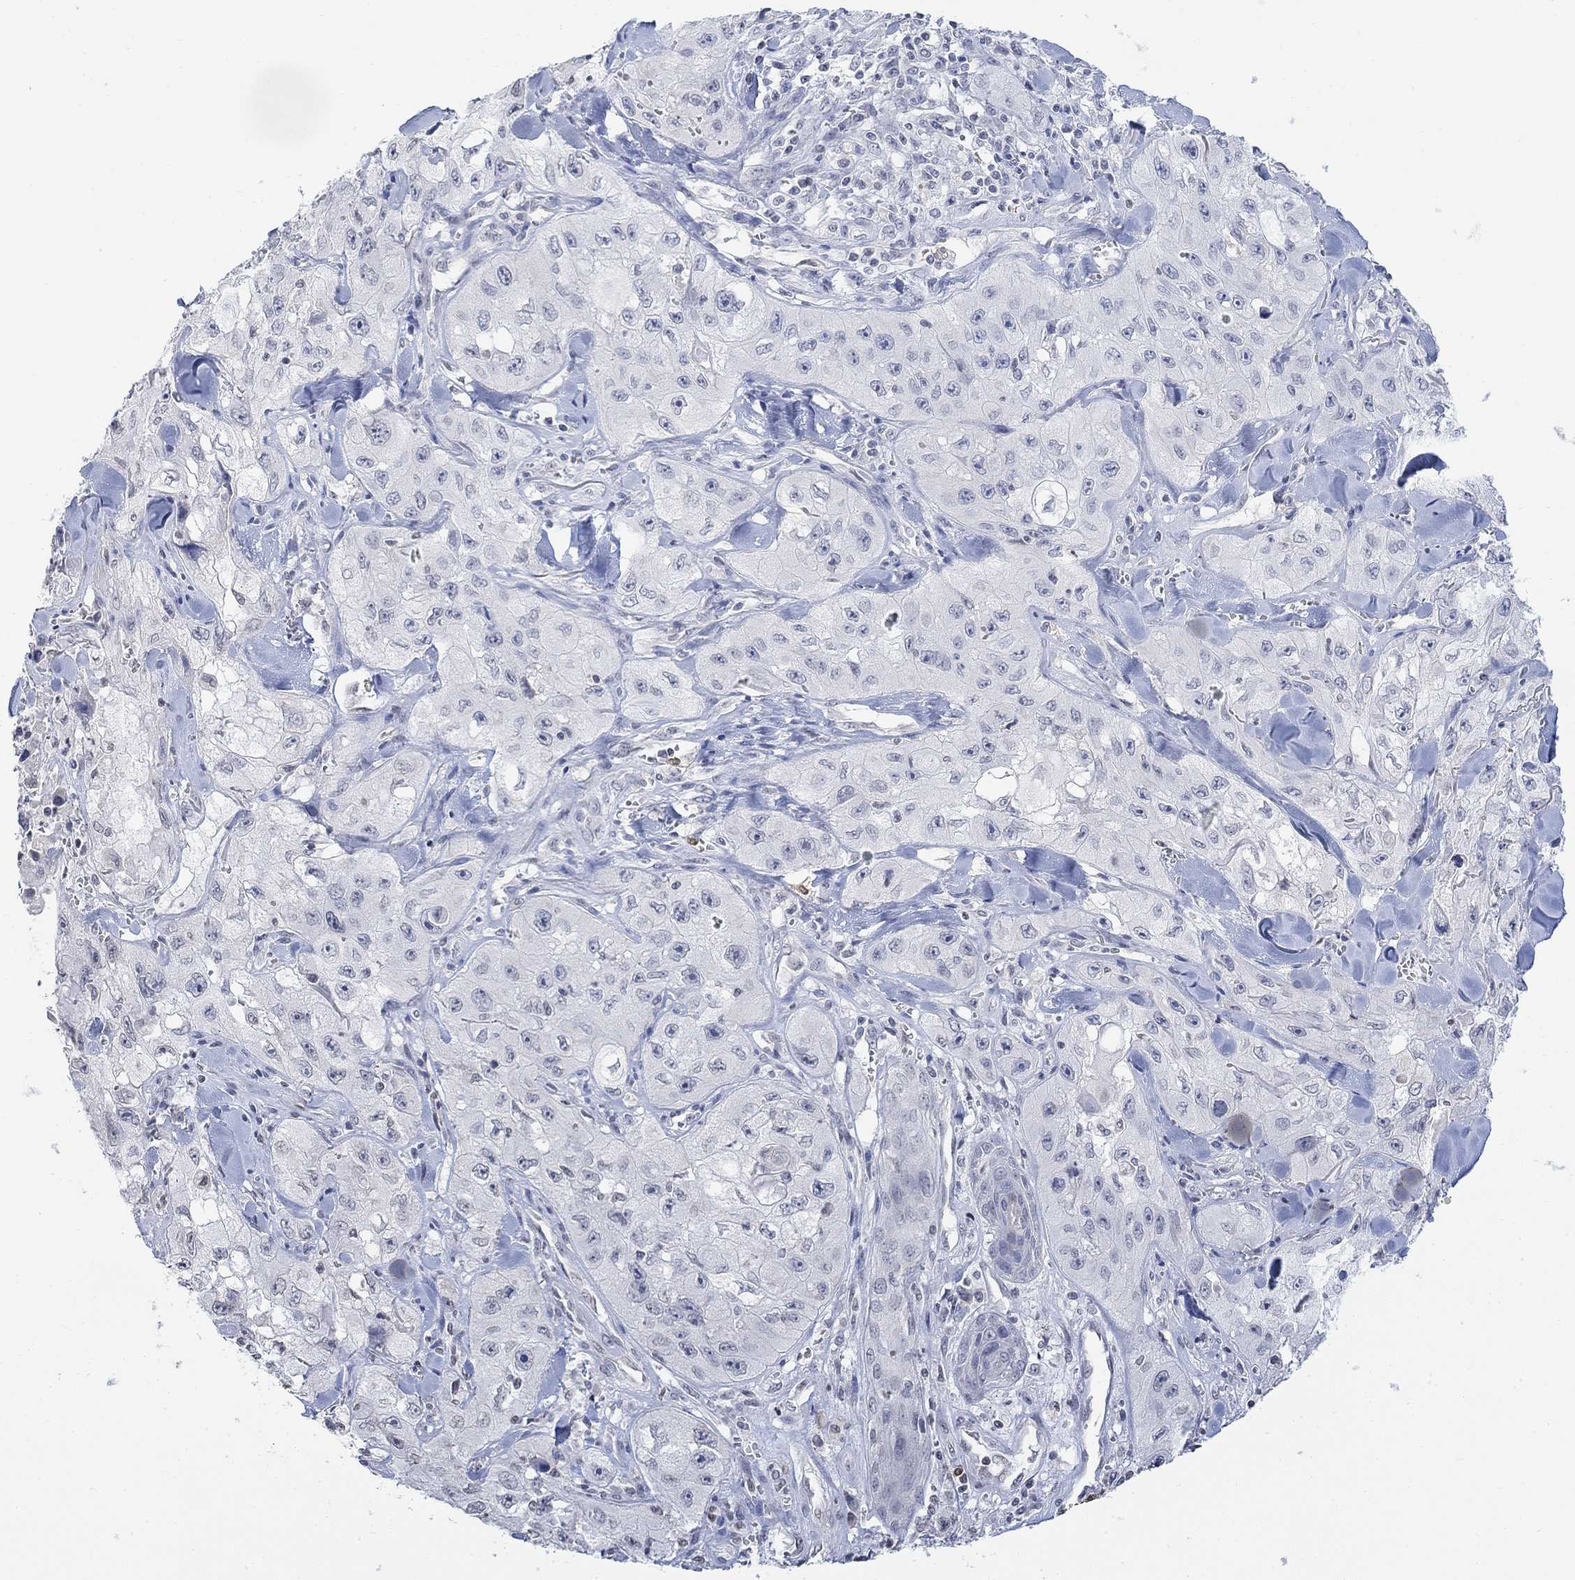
{"staining": {"intensity": "negative", "quantity": "none", "location": "none"}, "tissue": "skin cancer", "cell_type": "Tumor cells", "image_type": "cancer", "snomed": [{"axis": "morphology", "description": "Squamous cell carcinoma, NOS"}, {"axis": "topography", "description": "Skin"}, {"axis": "topography", "description": "Subcutis"}], "caption": "Skin squamous cell carcinoma was stained to show a protein in brown. There is no significant expression in tumor cells. (DAB immunohistochemistry (IHC) visualized using brightfield microscopy, high magnification).", "gene": "TMEM255A", "patient": {"sex": "male", "age": 73}}